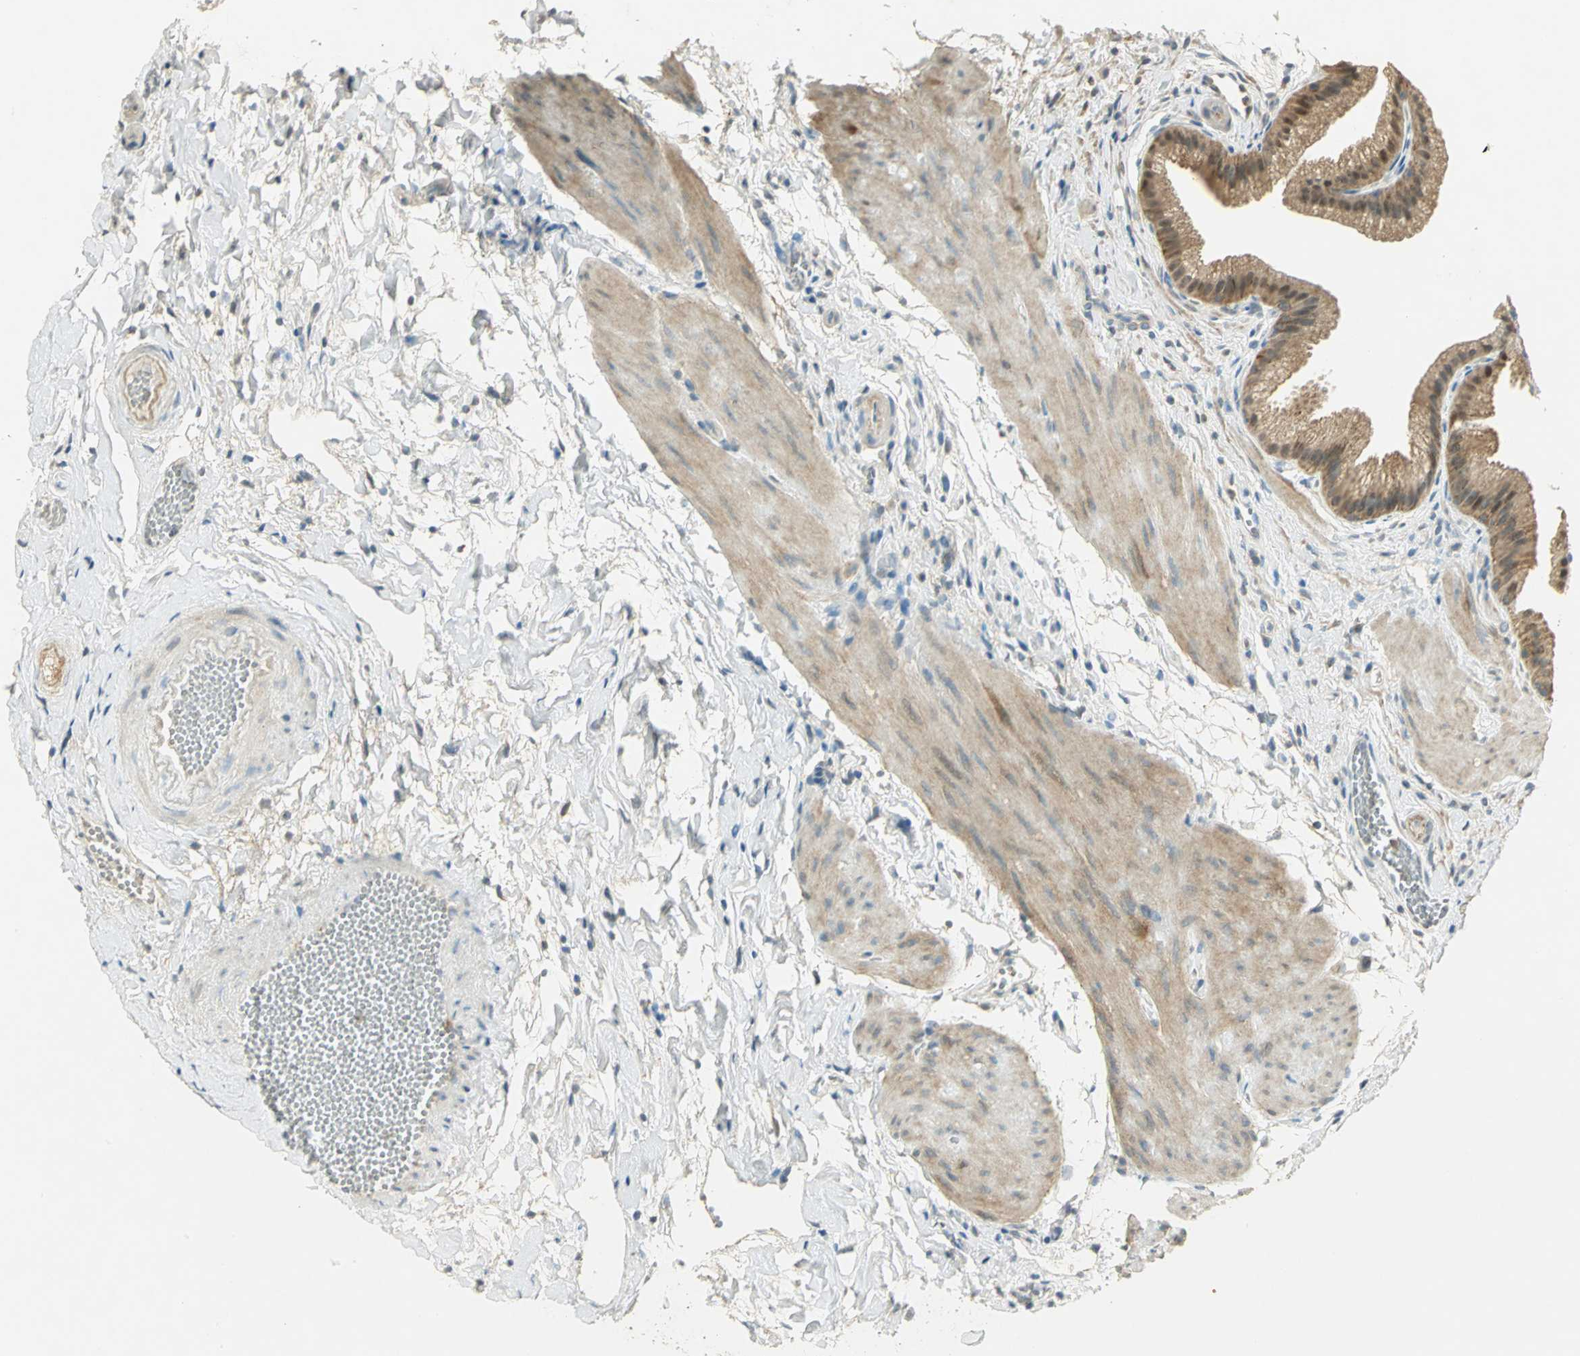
{"staining": {"intensity": "moderate", "quantity": ">75%", "location": "cytoplasmic/membranous,nuclear"}, "tissue": "gallbladder", "cell_type": "Glandular cells", "image_type": "normal", "snomed": [{"axis": "morphology", "description": "Normal tissue, NOS"}, {"axis": "topography", "description": "Gallbladder"}], "caption": "The image reveals staining of benign gallbladder, revealing moderate cytoplasmic/membranous,nuclear protein positivity (brown color) within glandular cells. The protein of interest is stained brown, and the nuclei are stained in blue (DAB (3,3'-diaminobenzidine) IHC with brightfield microscopy, high magnification).", "gene": "BIRC2", "patient": {"sex": "female", "age": 63}}